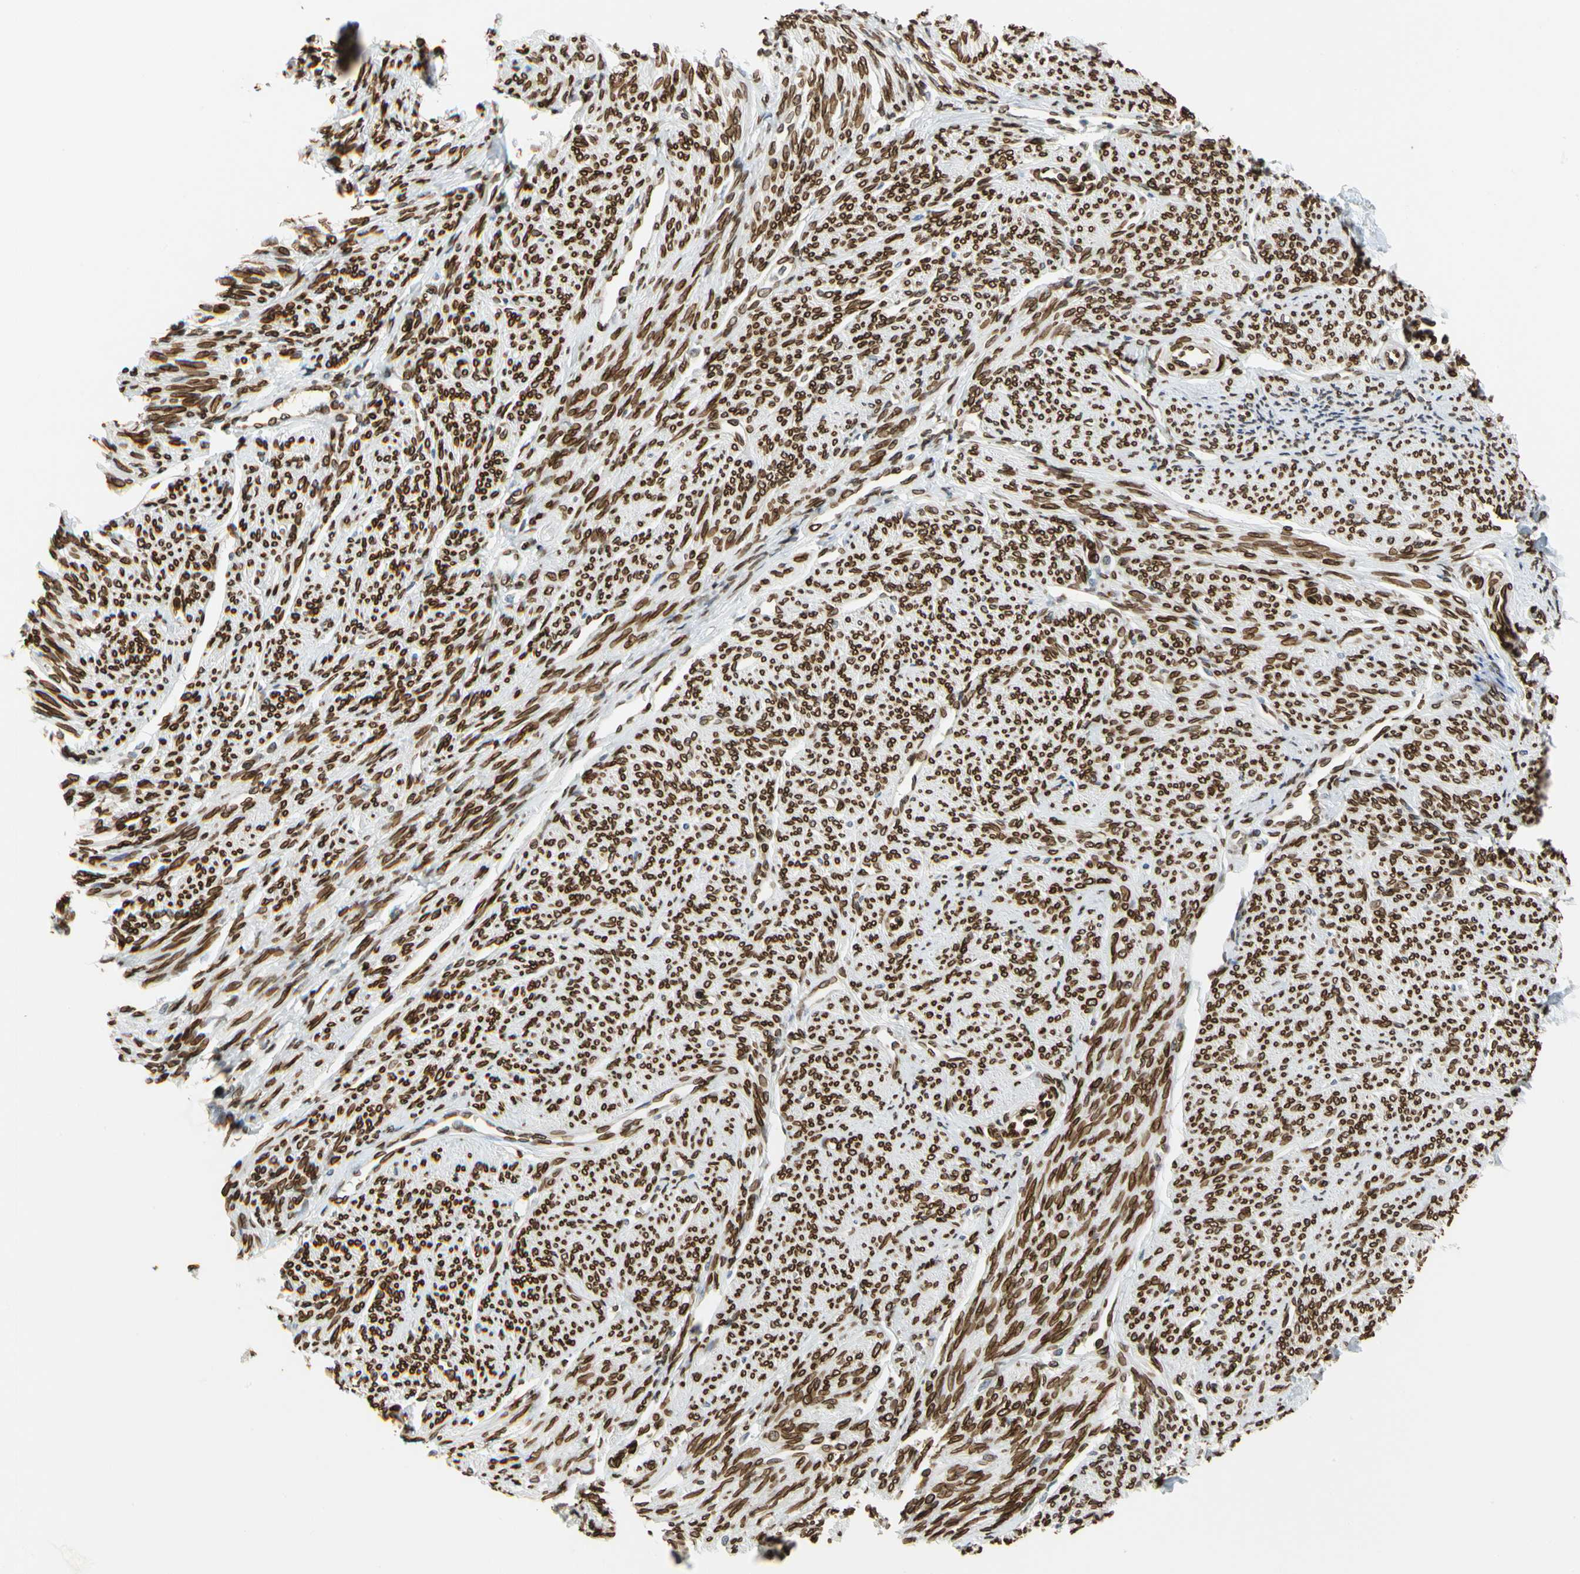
{"staining": {"intensity": "strong", "quantity": ">75%", "location": "cytoplasmic/membranous,nuclear"}, "tissue": "smooth muscle", "cell_type": "Smooth muscle cells", "image_type": "normal", "snomed": [{"axis": "morphology", "description": "Normal tissue, NOS"}, {"axis": "topography", "description": "Smooth muscle"}], "caption": "A brown stain shows strong cytoplasmic/membranous,nuclear staining of a protein in smooth muscle cells of unremarkable human smooth muscle. (IHC, brightfield microscopy, high magnification).", "gene": "SUN1", "patient": {"sex": "female", "age": 65}}